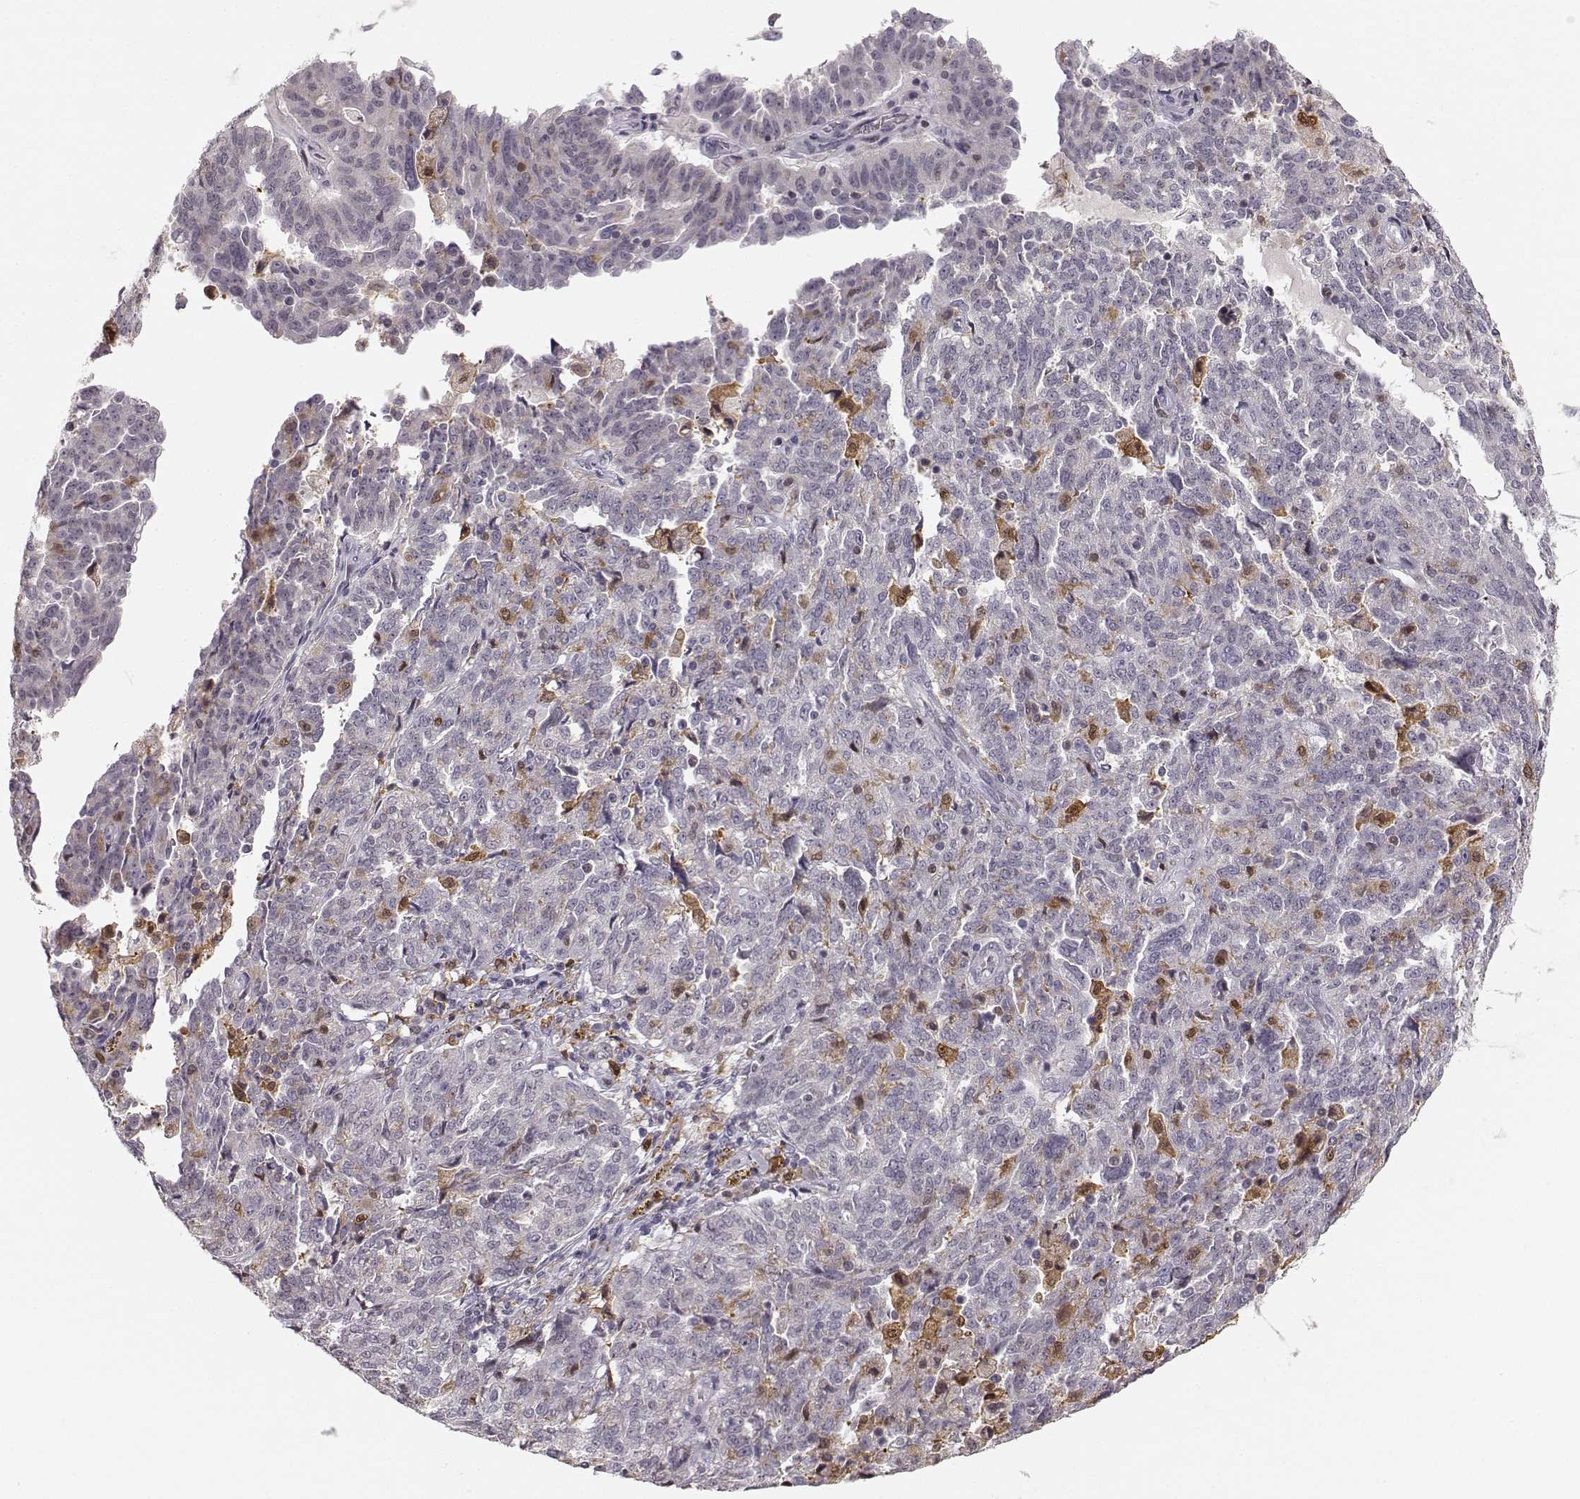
{"staining": {"intensity": "negative", "quantity": "none", "location": "none"}, "tissue": "ovarian cancer", "cell_type": "Tumor cells", "image_type": "cancer", "snomed": [{"axis": "morphology", "description": "Cystadenocarcinoma, serous, NOS"}, {"axis": "topography", "description": "Ovary"}], "caption": "This is an immunohistochemistry (IHC) histopathology image of human ovarian cancer (serous cystadenocarcinoma). There is no staining in tumor cells.", "gene": "HTR7", "patient": {"sex": "female", "age": 67}}